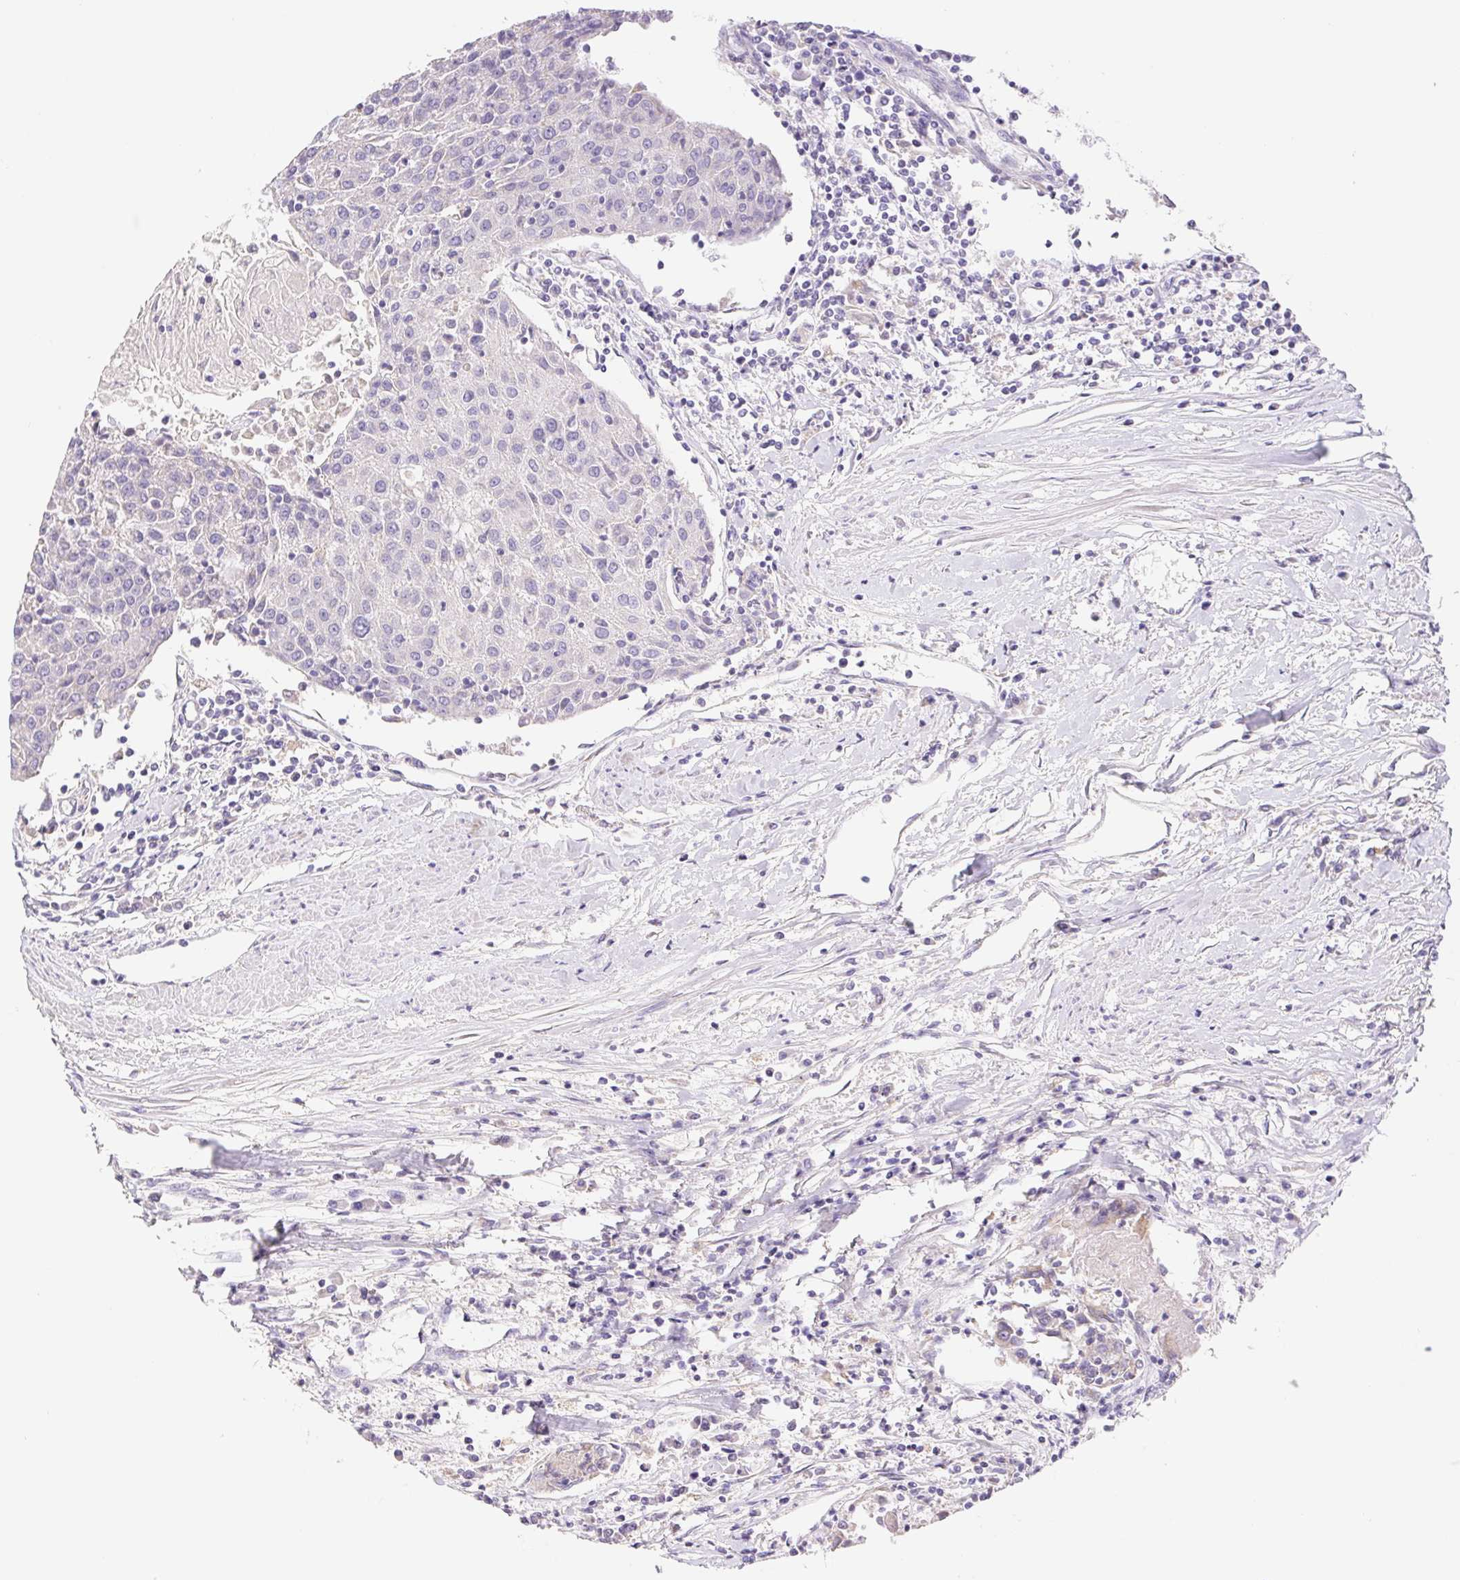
{"staining": {"intensity": "negative", "quantity": "none", "location": "none"}, "tissue": "urothelial cancer", "cell_type": "Tumor cells", "image_type": "cancer", "snomed": [{"axis": "morphology", "description": "Urothelial carcinoma, High grade"}, {"axis": "topography", "description": "Urinary bladder"}], "caption": "The photomicrograph exhibits no significant positivity in tumor cells of urothelial cancer.", "gene": "FKBP6", "patient": {"sex": "female", "age": 85}}